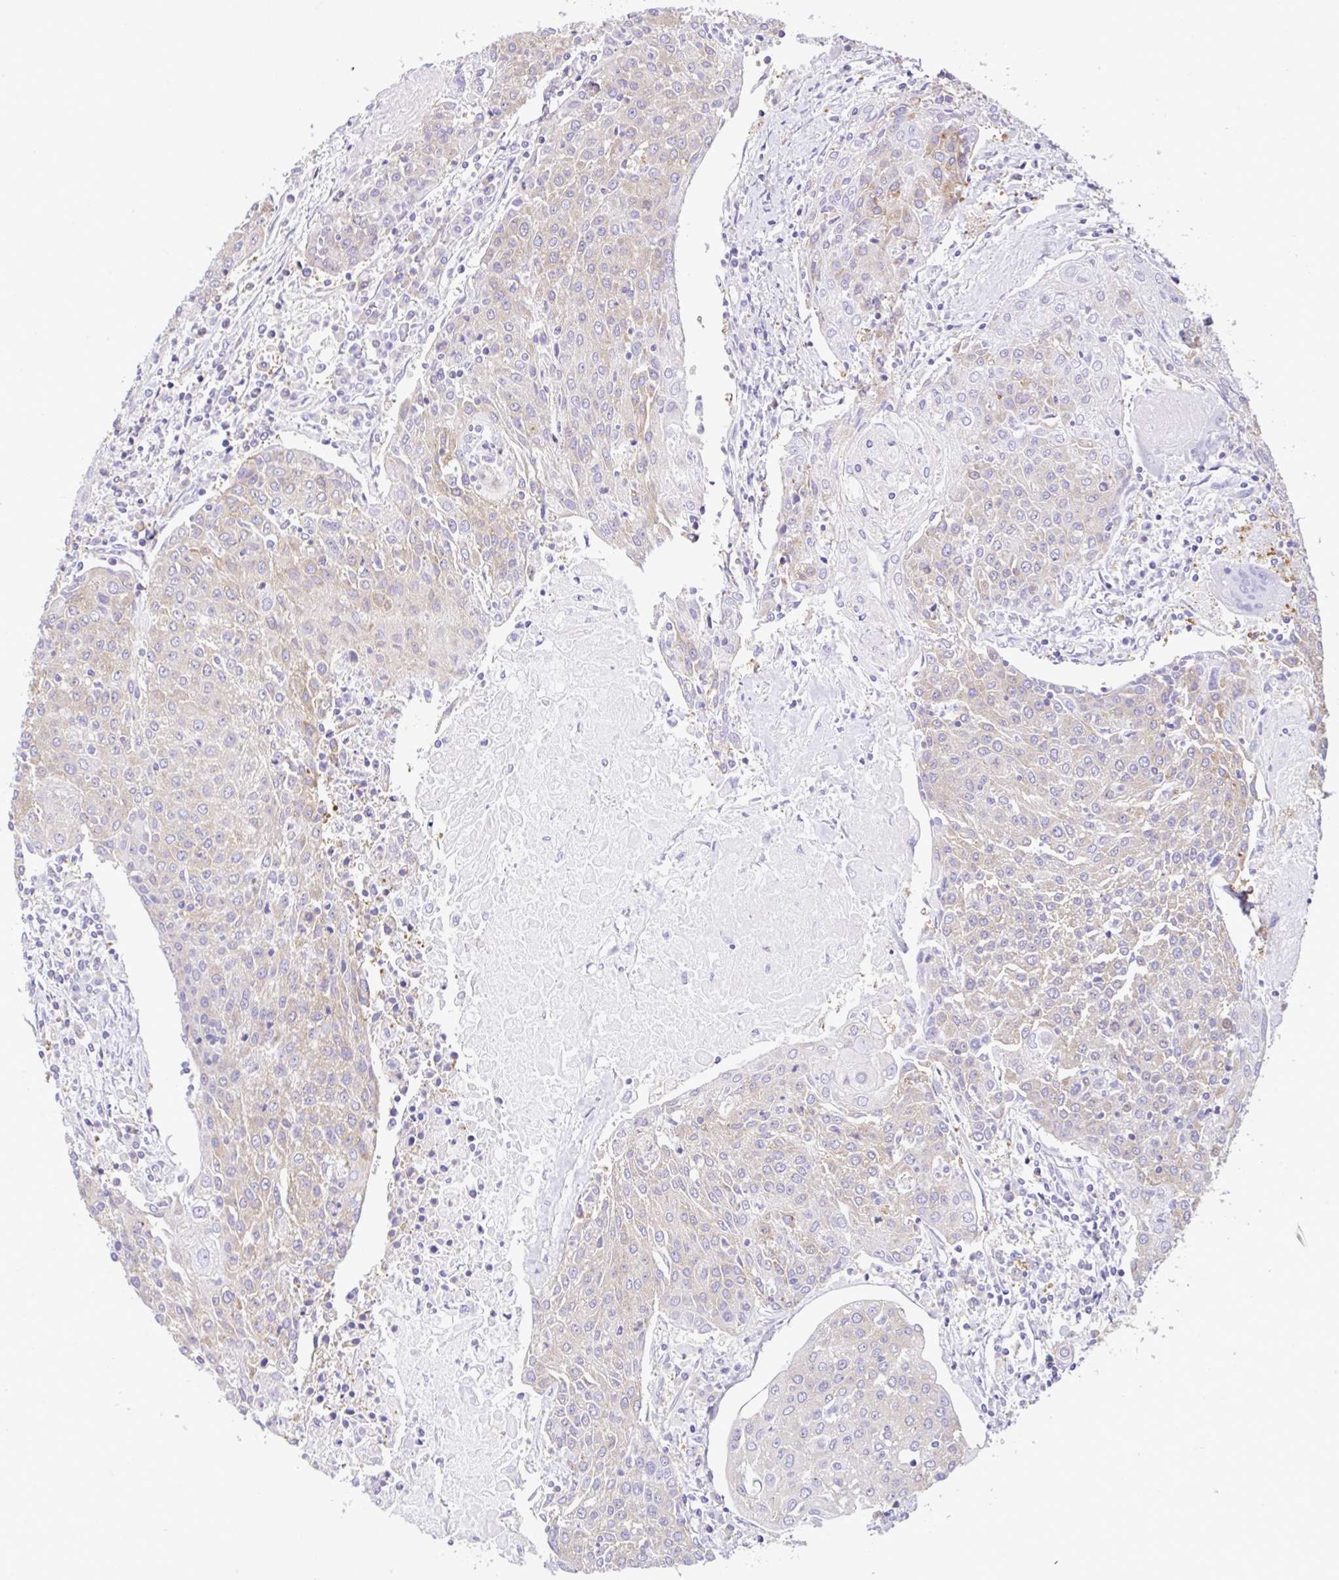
{"staining": {"intensity": "weak", "quantity": "<25%", "location": "cytoplasmic/membranous"}, "tissue": "urothelial cancer", "cell_type": "Tumor cells", "image_type": "cancer", "snomed": [{"axis": "morphology", "description": "Urothelial carcinoma, High grade"}, {"axis": "topography", "description": "Urinary bladder"}], "caption": "High power microscopy histopathology image of an immunohistochemistry (IHC) micrograph of high-grade urothelial carcinoma, revealing no significant expression in tumor cells. (DAB (3,3'-diaminobenzidine) IHC, high magnification).", "gene": "GFPT2", "patient": {"sex": "female", "age": 85}}